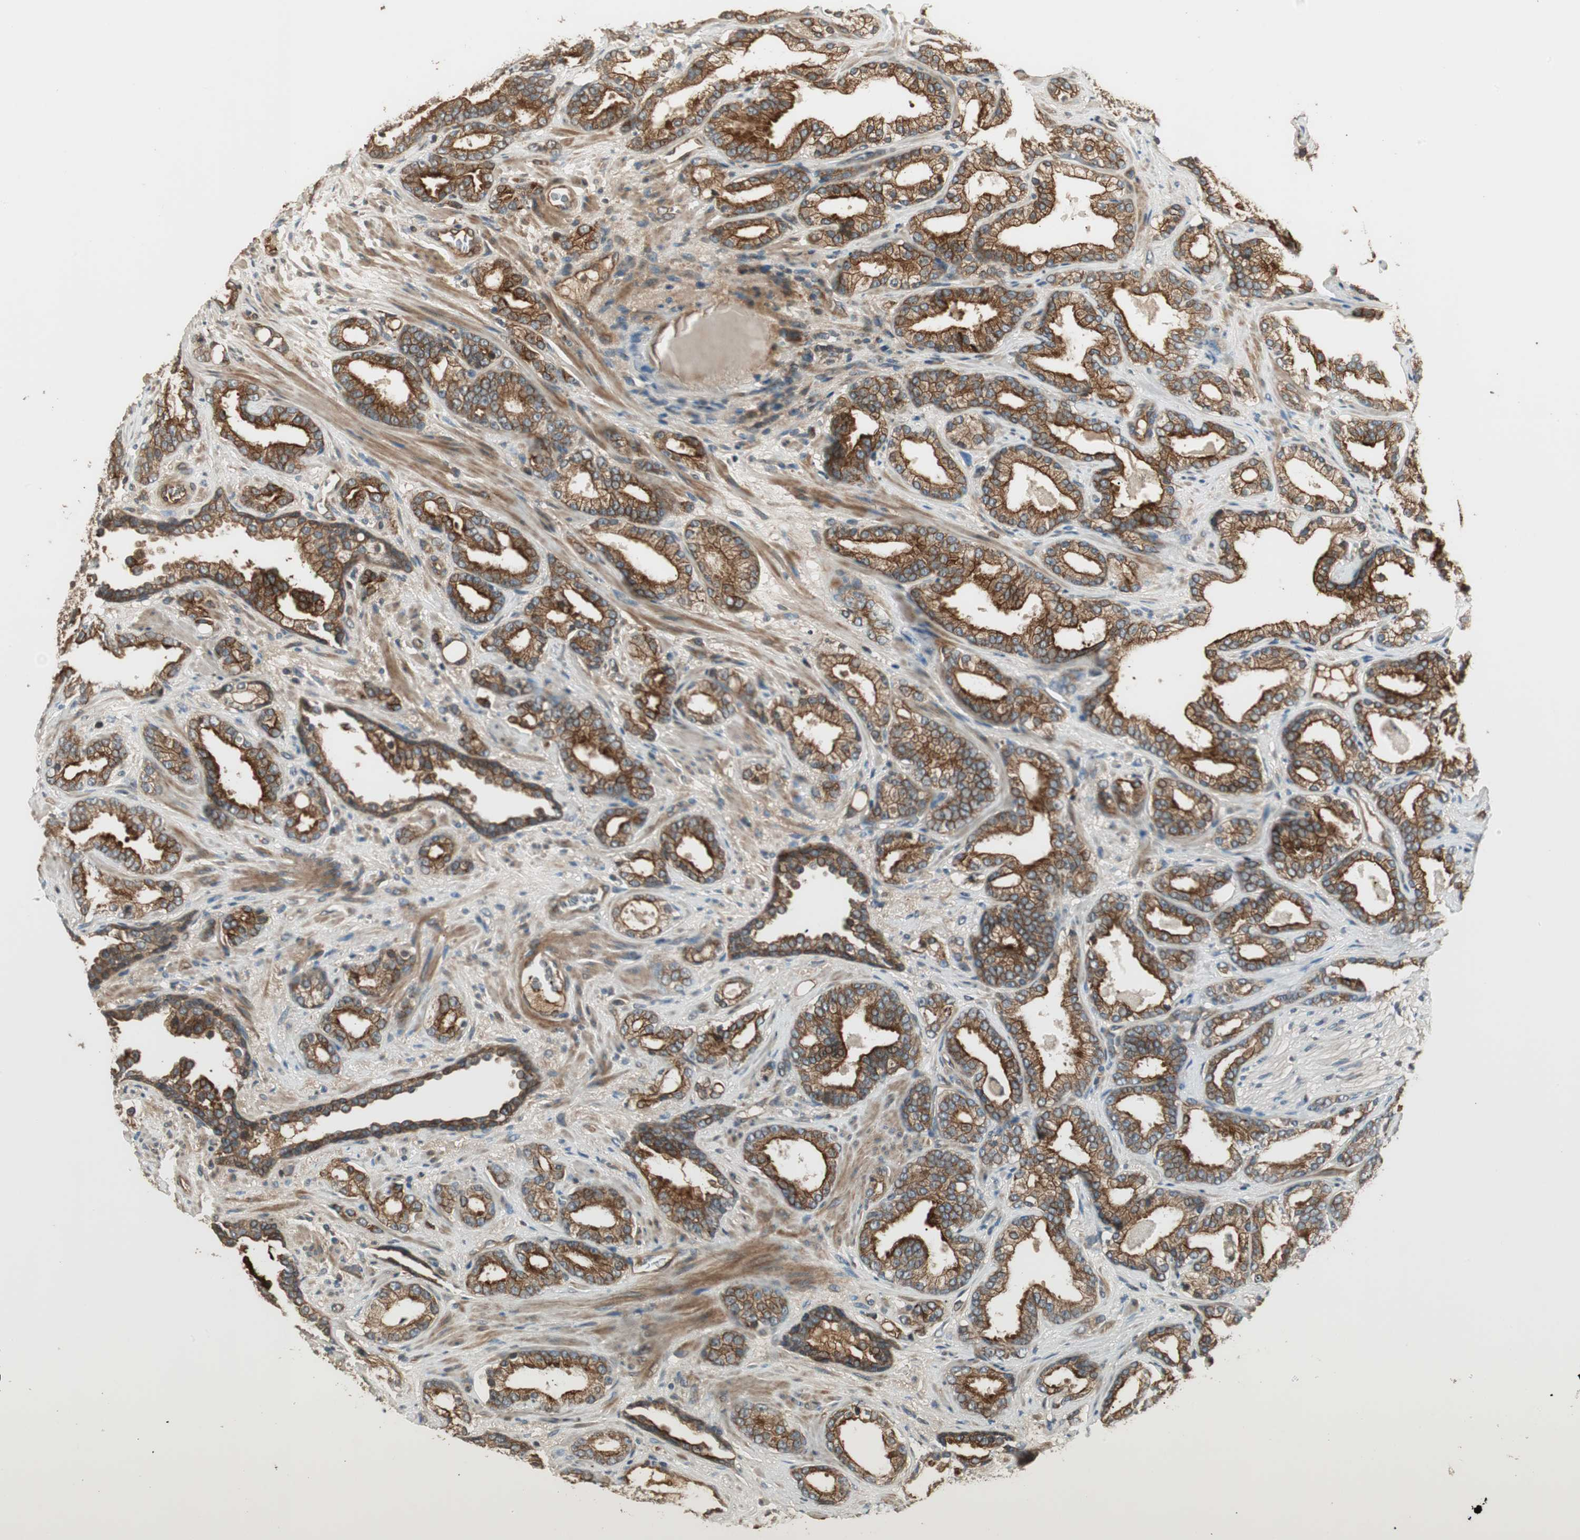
{"staining": {"intensity": "strong", "quantity": ">75%", "location": "cytoplasmic/membranous"}, "tissue": "prostate cancer", "cell_type": "Tumor cells", "image_type": "cancer", "snomed": [{"axis": "morphology", "description": "Adenocarcinoma, Low grade"}, {"axis": "topography", "description": "Prostate"}], "caption": "The photomicrograph displays staining of prostate cancer (low-grade adenocarcinoma), revealing strong cytoplasmic/membranous protein expression (brown color) within tumor cells.", "gene": "PFDN5", "patient": {"sex": "male", "age": 63}}